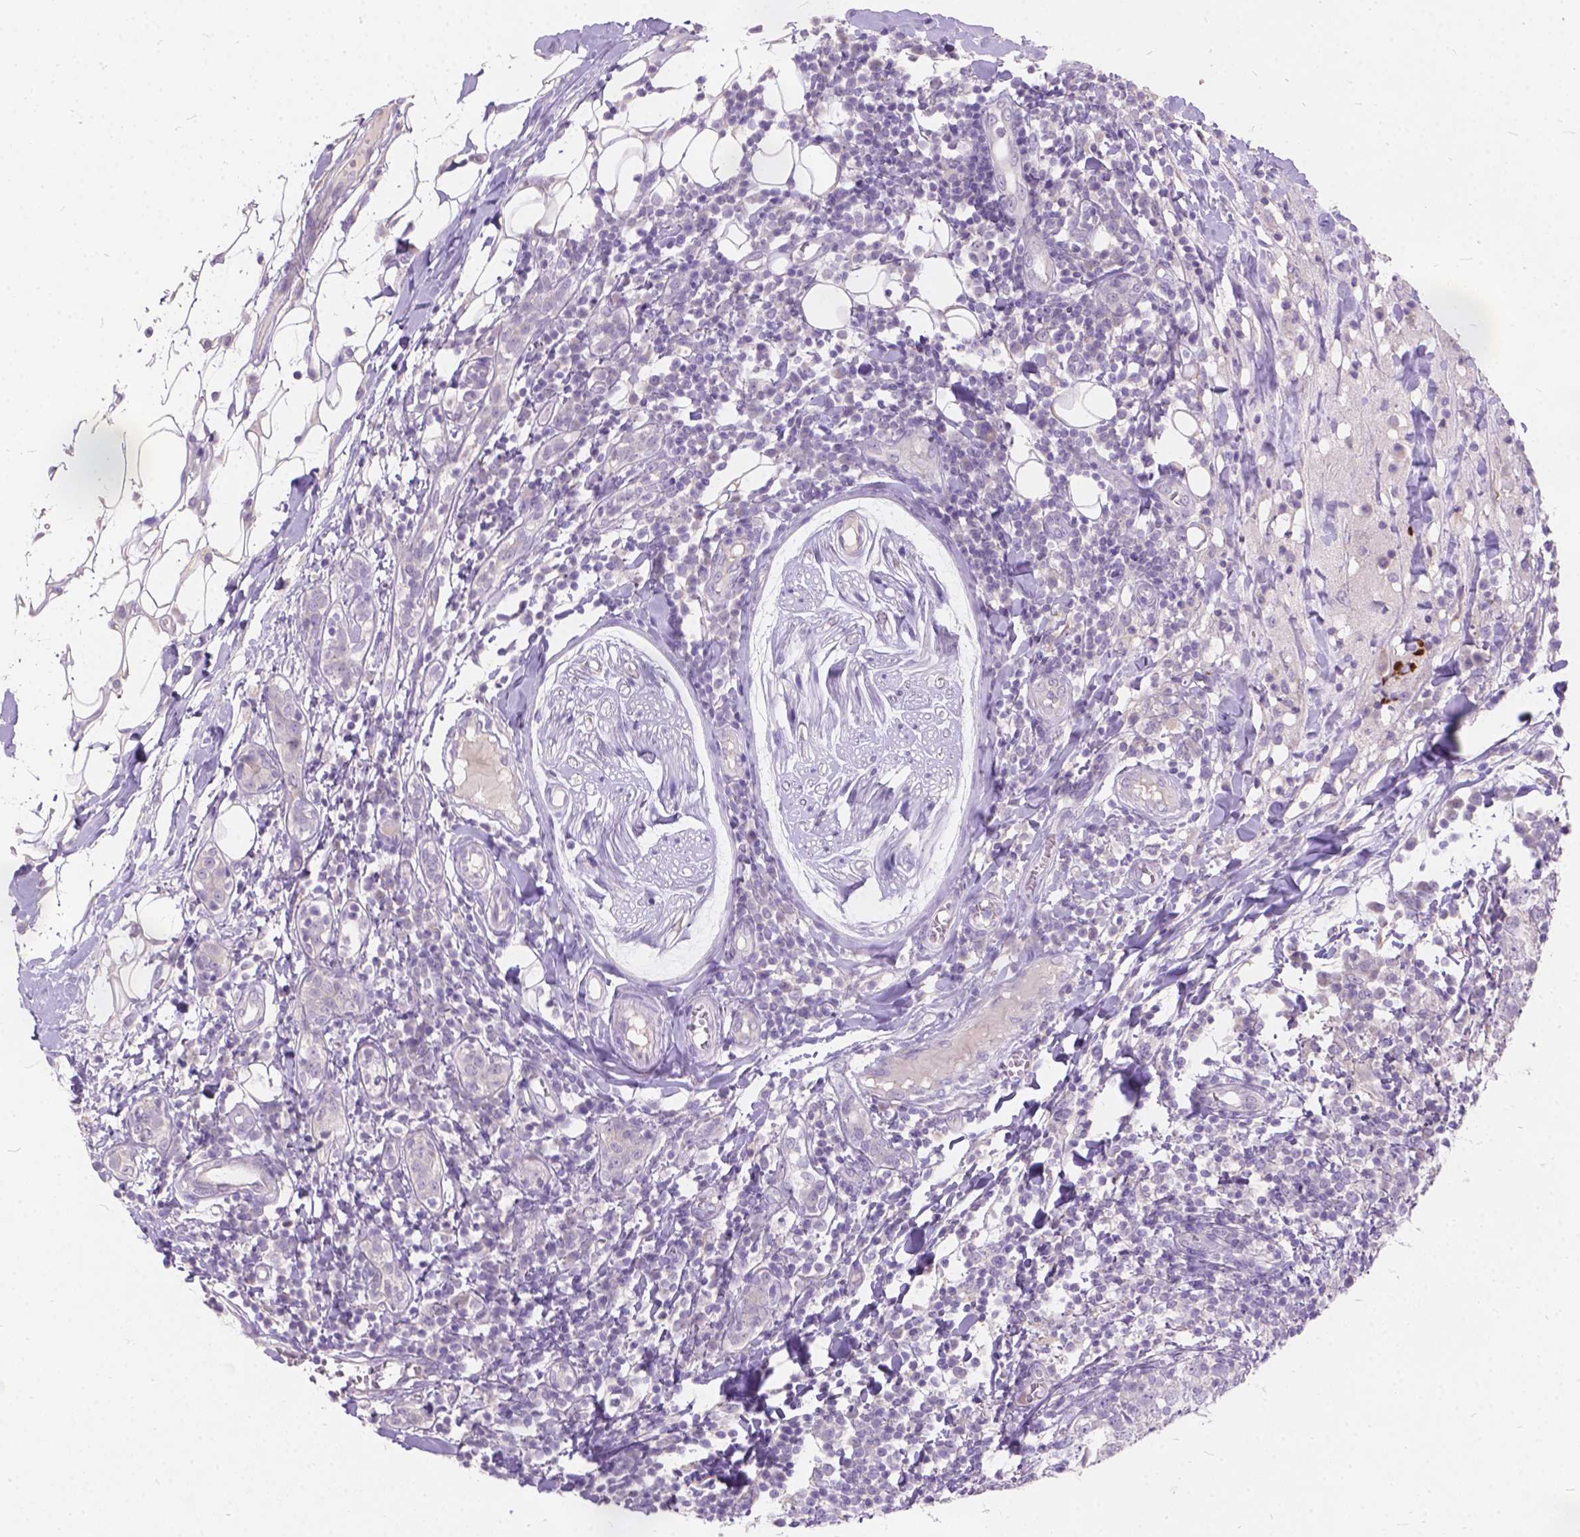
{"staining": {"intensity": "negative", "quantity": "none", "location": "none"}, "tissue": "breast cancer", "cell_type": "Tumor cells", "image_type": "cancer", "snomed": [{"axis": "morphology", "description": "Duct carcinoma"}, {"axis": "topography", "description": "Breast"}], "caption": "DAB immunohistochemical staining of breast intraductal carcinoma reveals no significant positivity in tumor cells. (DAB IHC, high magnification).", "gene": "PEX11G", "patient": {"sex": "female", "age": 30}}